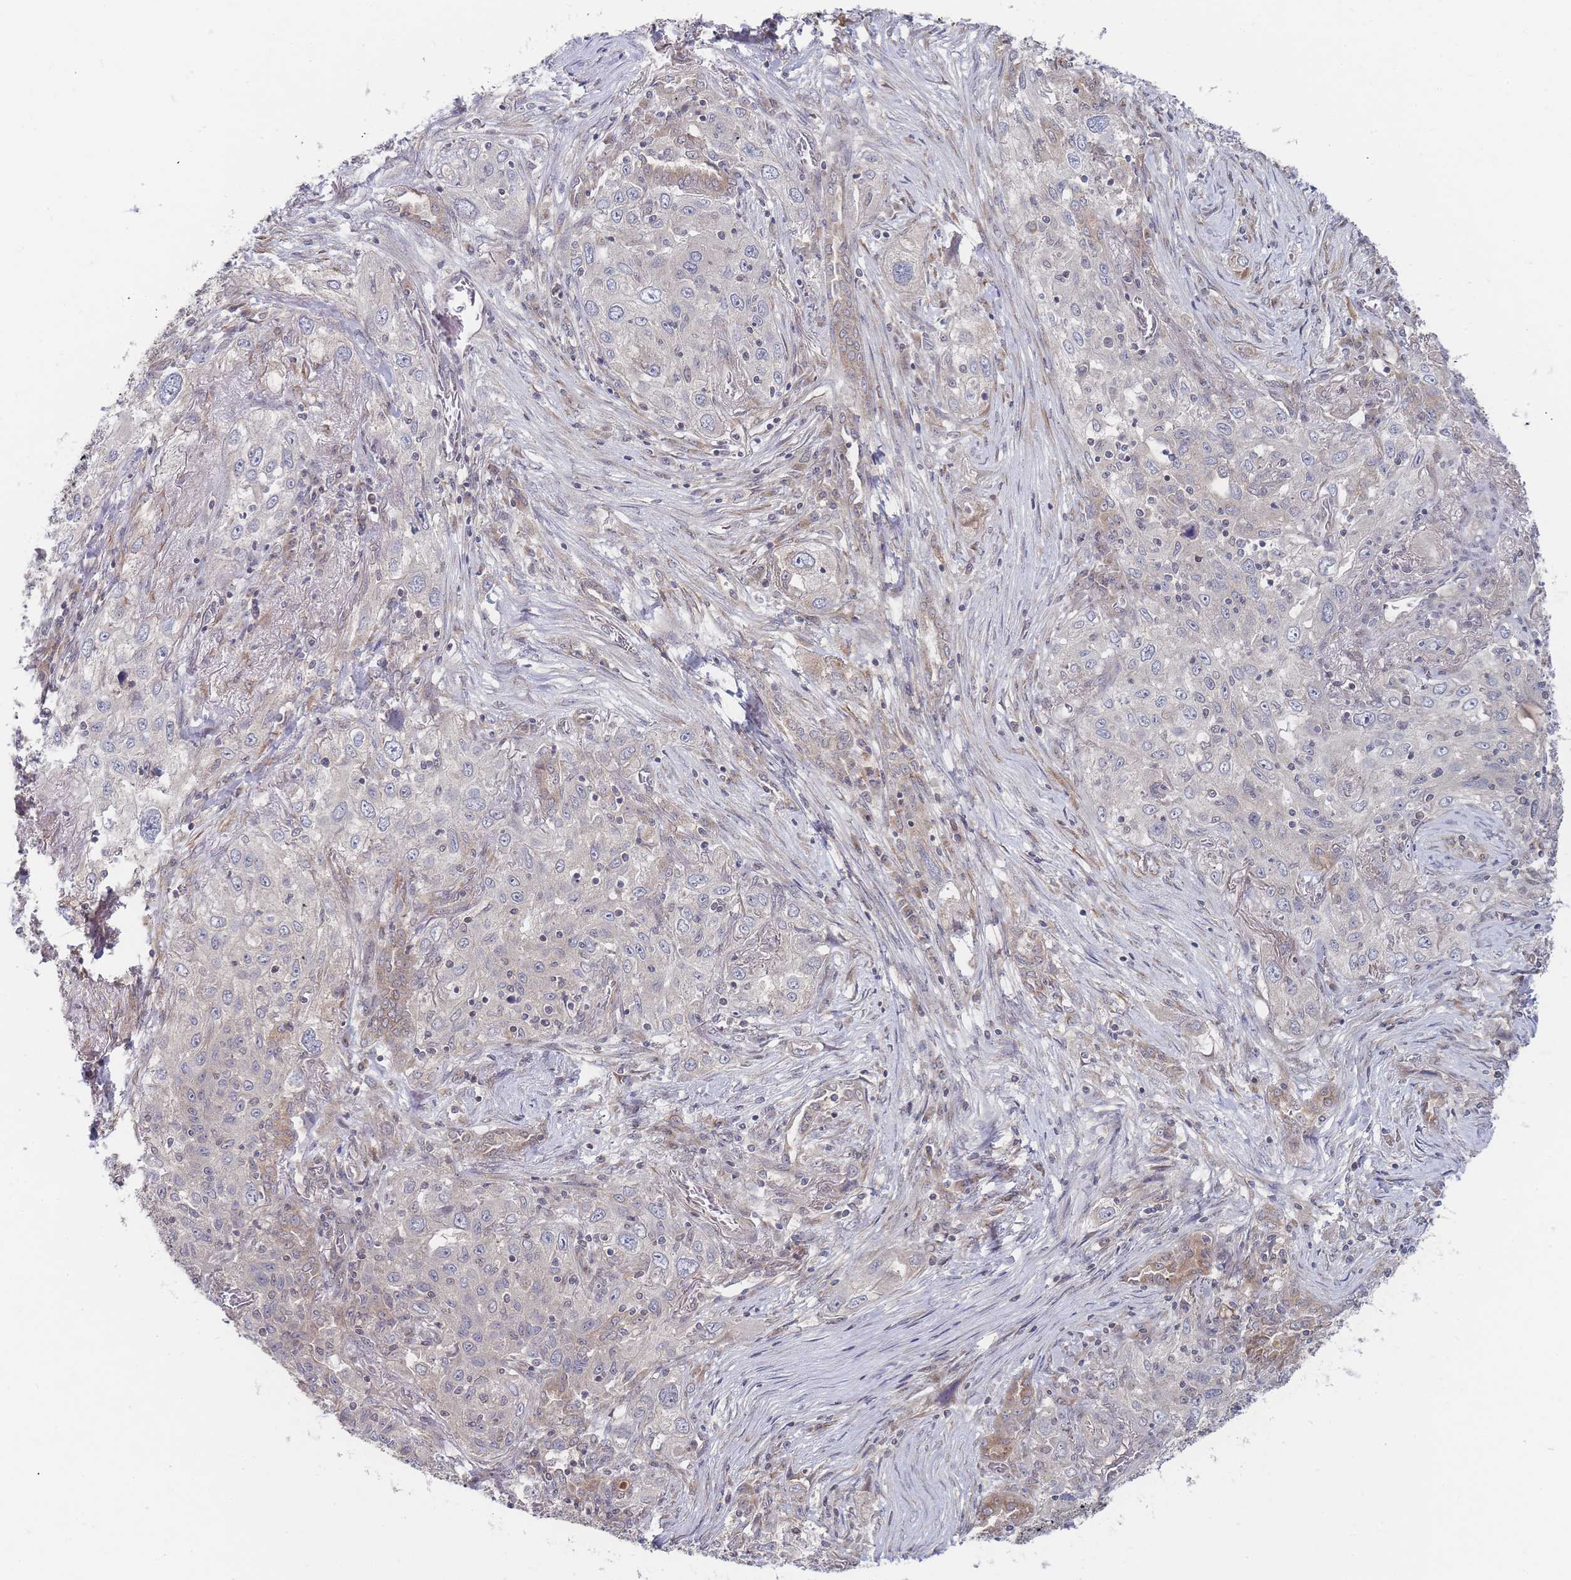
{"staining": {"intensity": "weak", "quantity": "<25%", "location": "cytoplasmic/membranous"}, "tissue": "lung cancer", "cell_type": "Tumor cells", "image_type": "cancer", "snomed": [{"axis": "morphology", "description": "Squamous cell carcinoma, NOS"}, {"axis": "topography", "description": "Lung"}], "caption": "DAB (3,3'-diaminobenzidine) immunohistochemical staining of lung cancer shows no significant positivity in tumor cells.", "gene": "SLC35F5", "patient": {"sex": "female", "age": 69}}